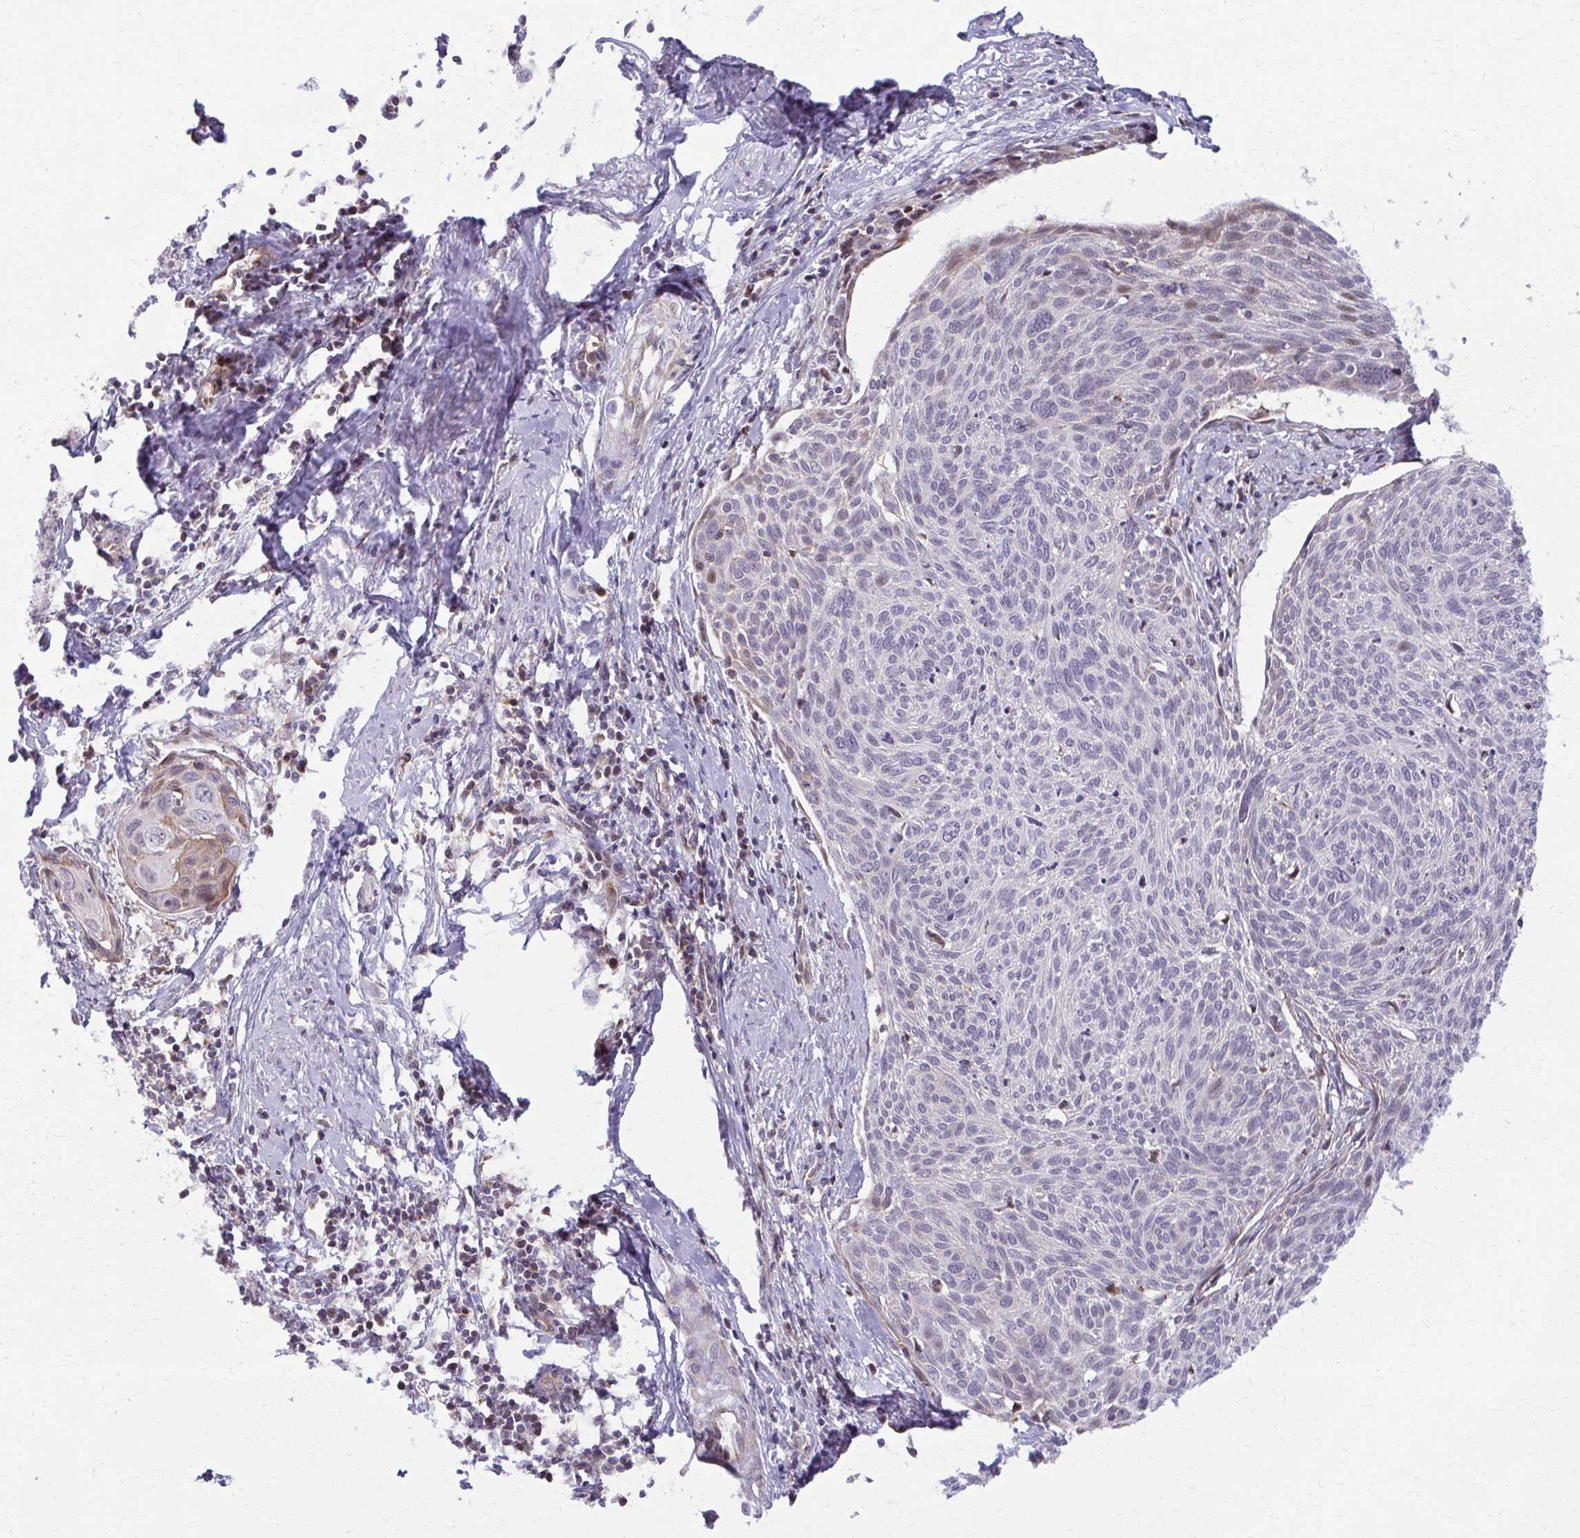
{"staining": {"intensity": "negative", "quantity": "none", "location": "none"}, "tissue": "cervical cancer", "cell_type": "Tumor cells", "image_type": "cancer", "snomed": [{"axis": "morphology", "description": "Squamous cell carcinoma, NOS"}, {"axis": "topography", "description": "Cervix"}], "caption": "Tumor cells show no significant expression in cervical squamous cell carcinoma.", "gene": "MAF1", "patient": {"sex": "female", "age": 49}}